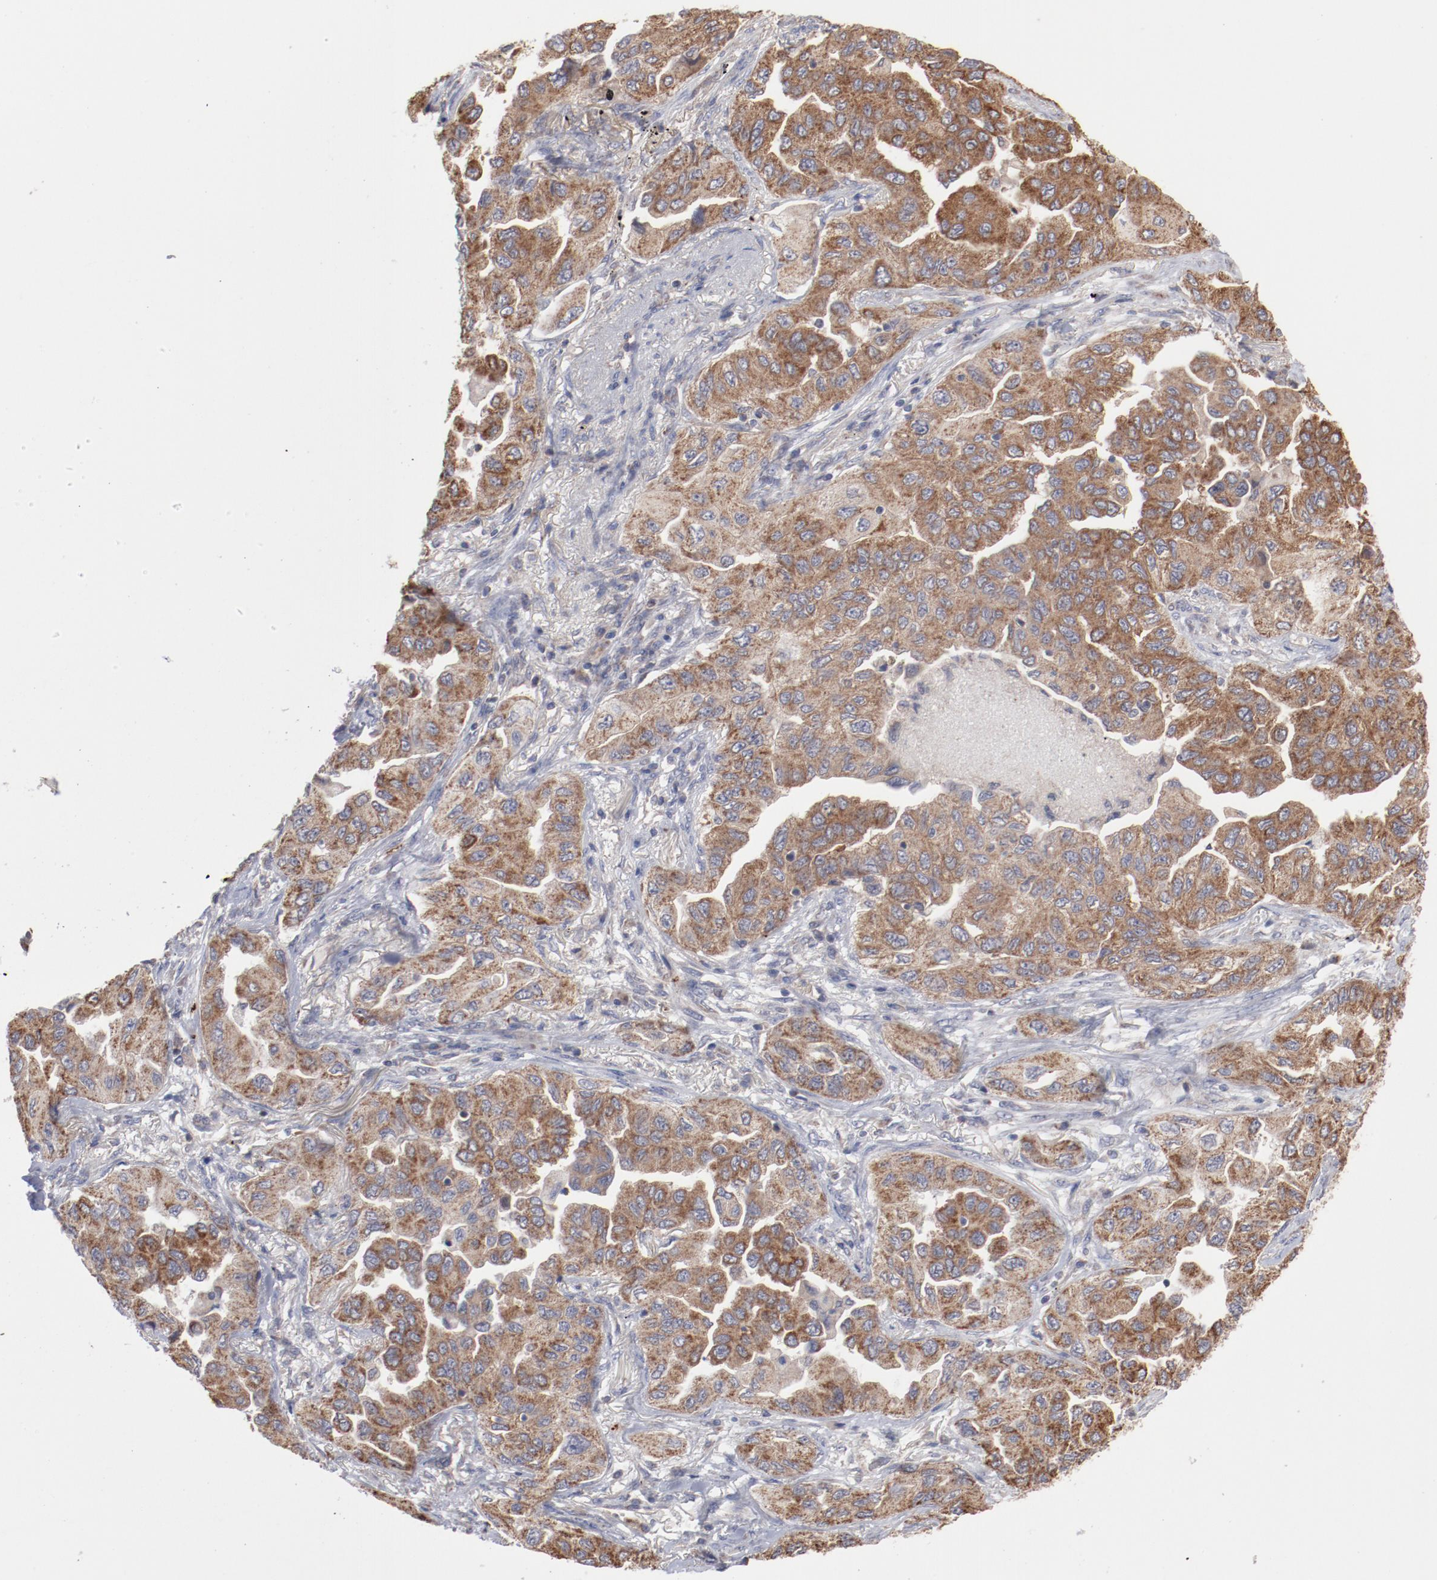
{"staining": {"intensity": "moderate", "quantity": ">75%", "location": "cytoplasmic/membranous"}, "tissue": "lung cancer", "cell_type": "Tumor cells", "image_type": "cancer", "snomed": [{"axis": "morphology", "description": "Adenocarcinoma, NOS"}, {"axis": "topography", "description": "Lung"}], "caption": "Adenocarcinoma (lung) tissue demonstrates moderate cytoplasmic/membranous staining in approximately >75% of tumor cells (IHC, brightfield microscopy, high magnification).", "gene": "PPFIBP2", "patient": {"sex": "female", "age": 65}}